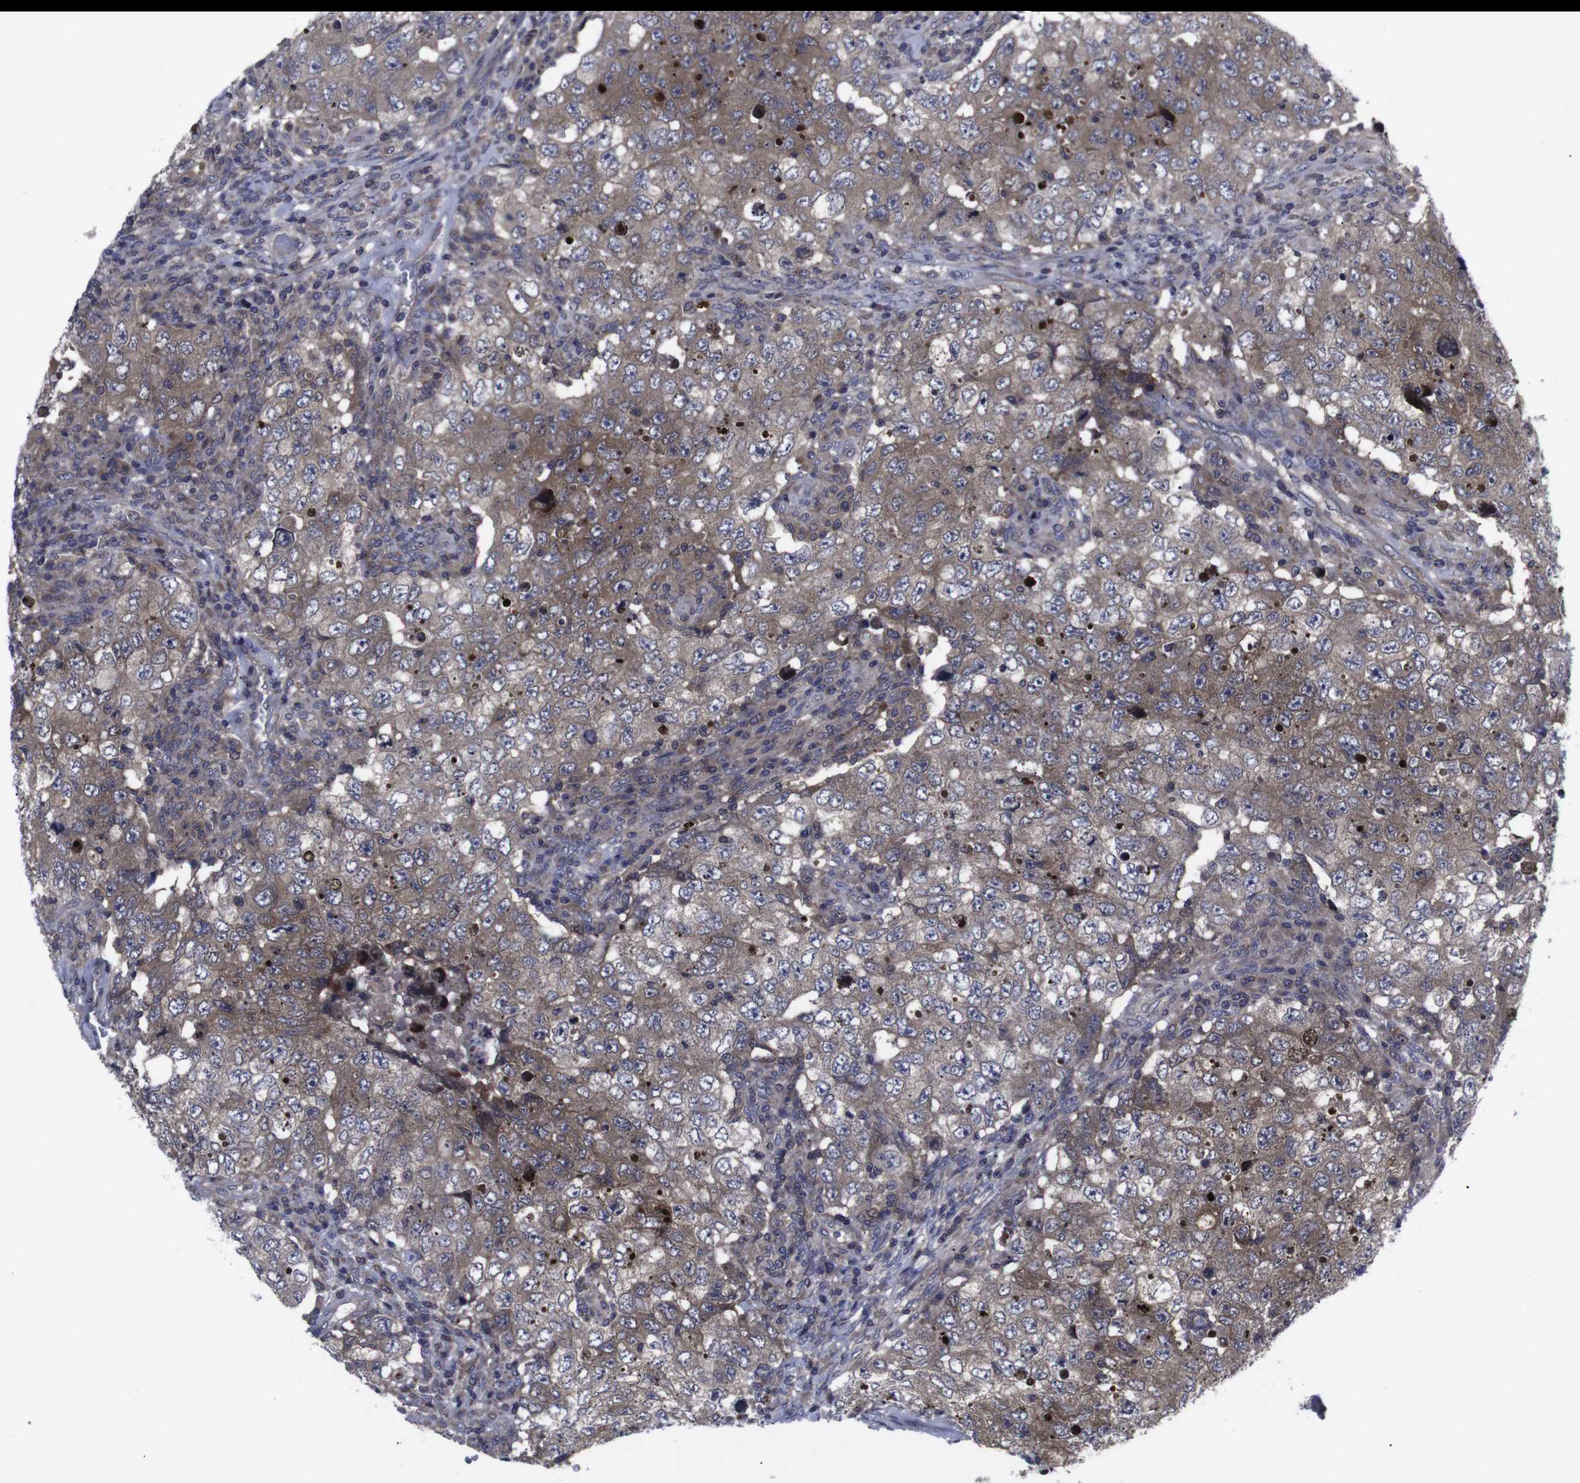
{"staining": {"intensity": "moderate", "quantity": ">75%", "location": "cytoplasmic/membranous"}, "tissue": "testis cancer", "cell_type": "Tumor cells", "image_type": "cancer", "snomed": [{"axis": "morphology", "description": "Carcinoma, Embryonal, NOS"}, {"axis": "topography", "description": "Testis"}], "caption": "There is medium levels of moderate cytoplasmic/membranous staining in tumor cells of testis cancer (embryonal carcinoma), as demonstrated by immunohistochemical staining (brown color).", "gene": "HPRT1", "patient": {"sex": "male", "age": 26}}